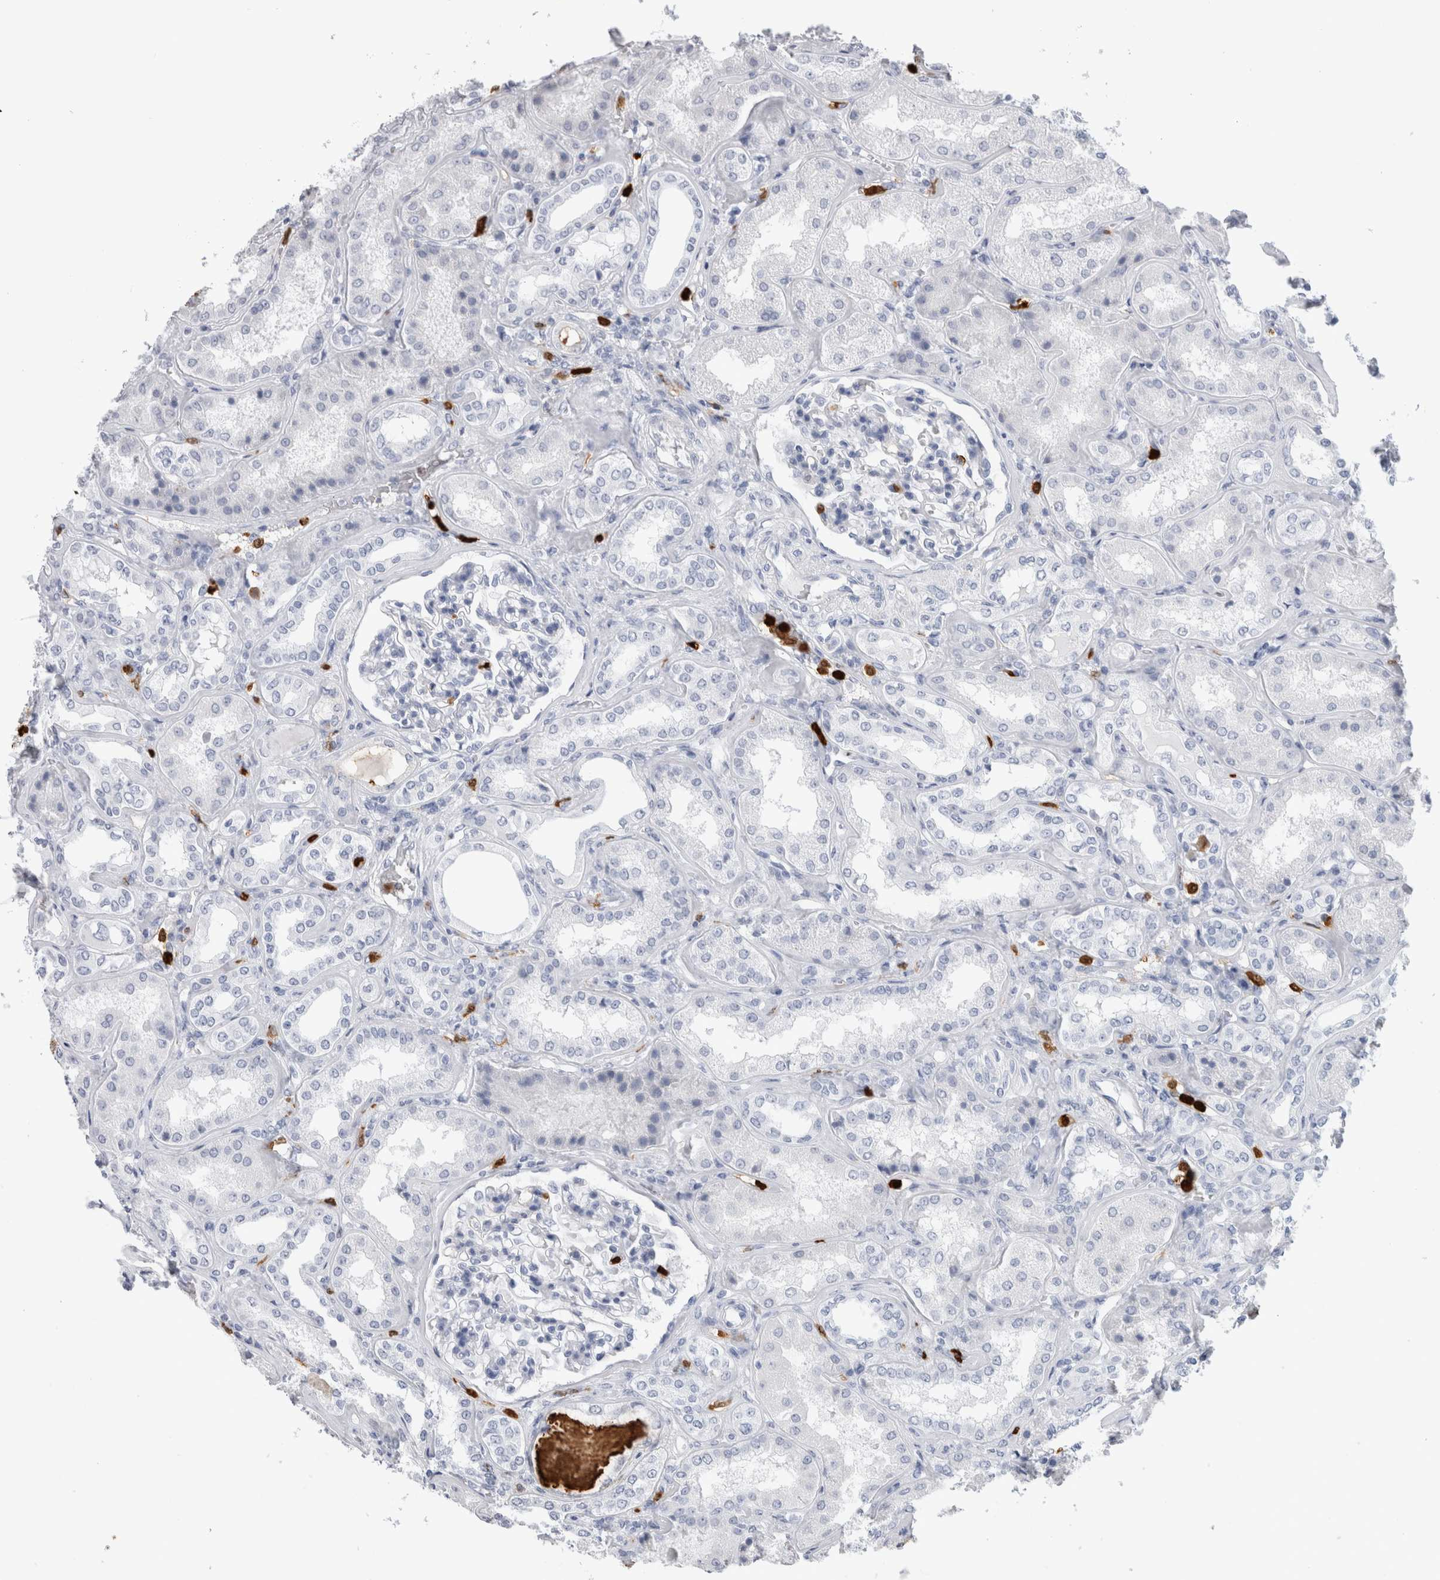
{"staining": {"intensity": "negative", "quantity": "none", "location": "none"}, "tissue": "kidney", "cell_type": "Cells in glomeruli", "image_type": "normal", "snomed": [{"axis": "morphology", "description": "Normal tissue, NOS"}, {"axis": "topography", "description": "Kidney"}], "caption": "IHC micrograph of normal kidney: human kidney stained with DAB (3,3'-diaminobenzidine) demonstrates no significant protein expression in cells in glomeruli.", "gene": "S100A8", "patient": {"sex": "female", "age": 56}}